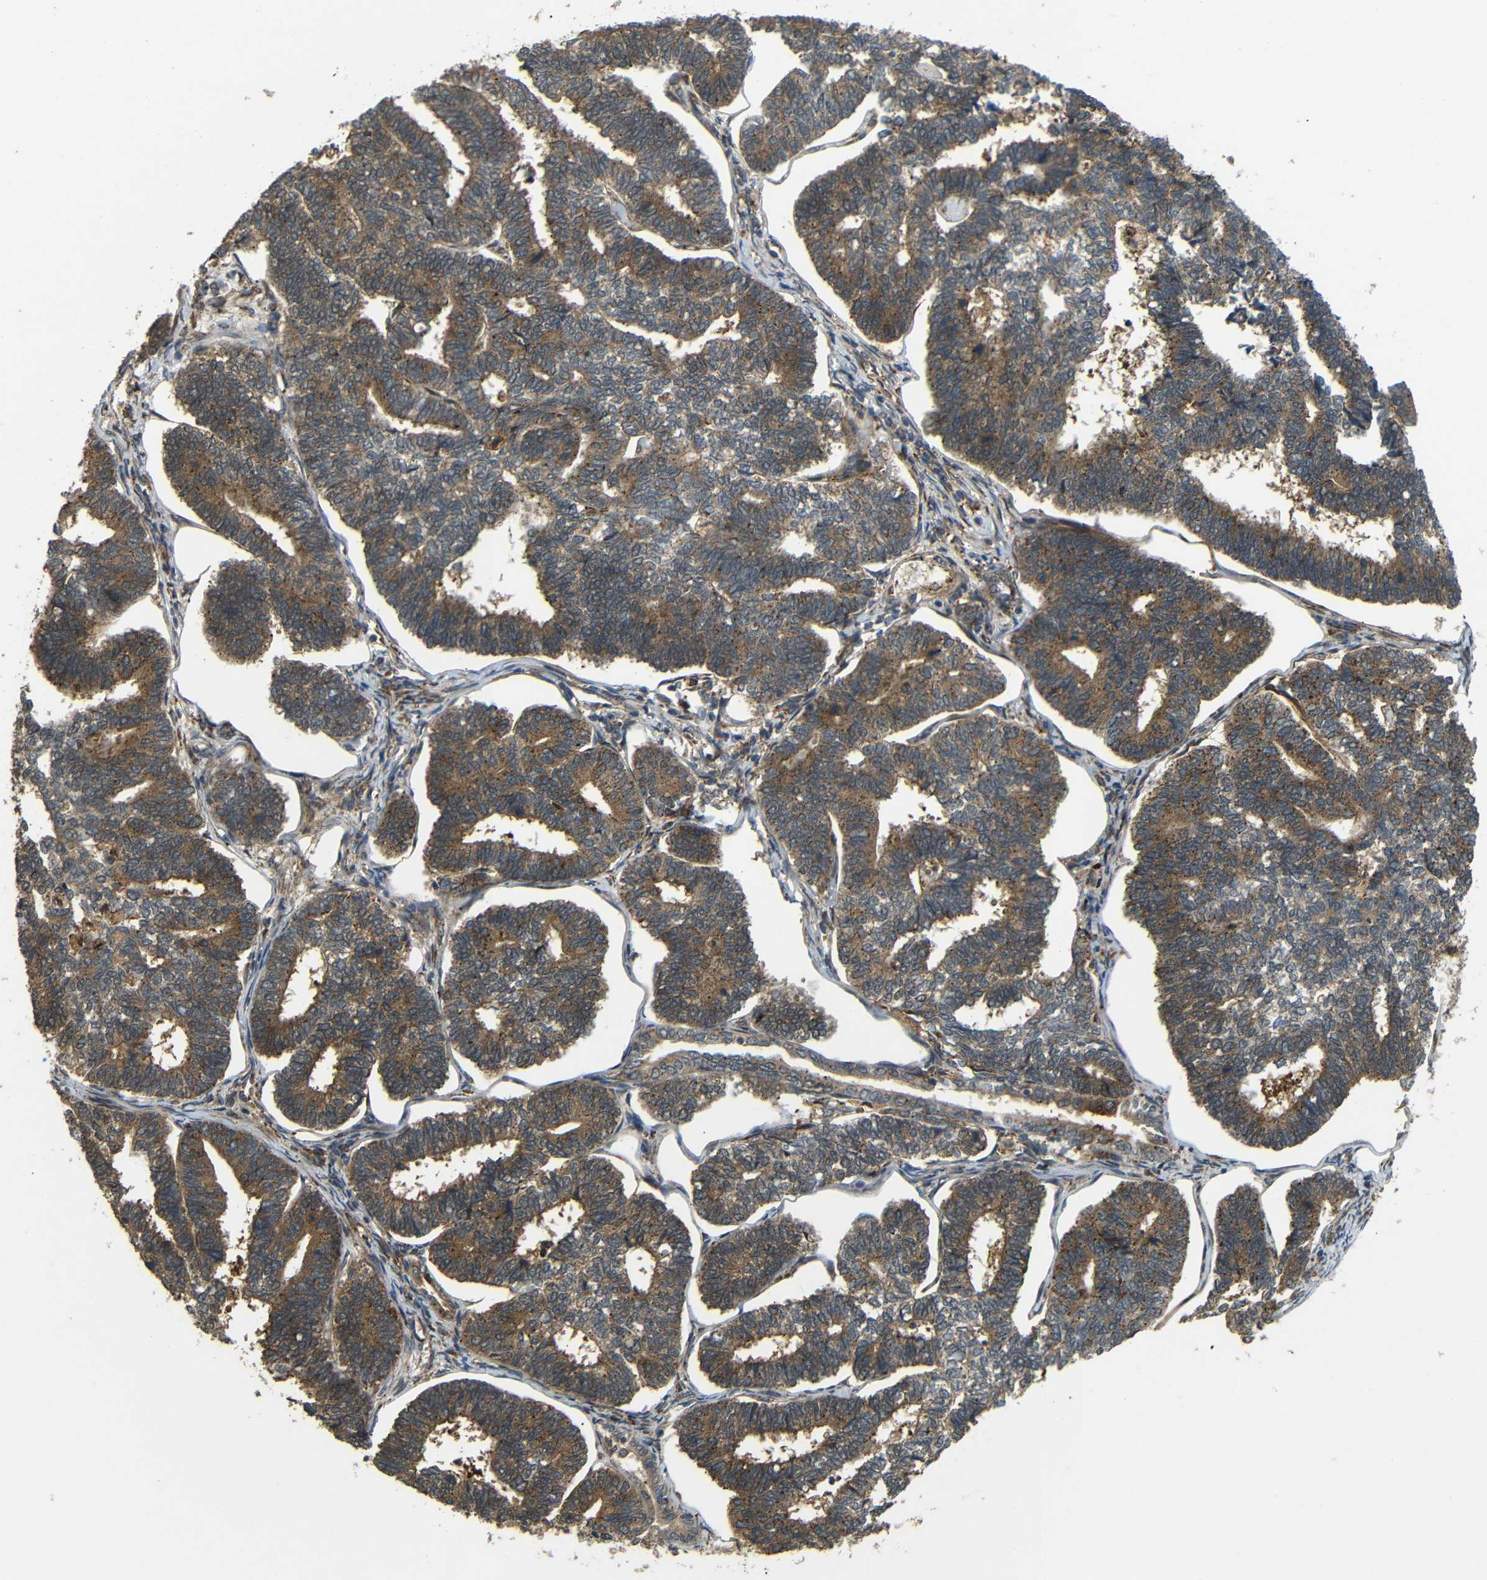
{"staining": {"intensity": "moderate", "quantity": ">75%", "location": "cytoplasmic/membranous"}, "tissue": "endometrial cancer", "cell_type": "Tumor cells", "image_type": "cancer", "snomed": [{"axis": "morphology", "description": "Adenocarcinoma, NOS"}, {"axis": "topography", "description": "Endometrium"}], "caption": "A medium amount of moderate cytoplasmic/membranous staining is identified in about >75% of tumor cells in endometrial cancer (adenocarcinoma) tissue. Immunohistochemistry stains the protein of interest in brown and the nuclei are stained blue.", "gene": "EPHB2", "patient": {"sex": "female", "age": 70}}